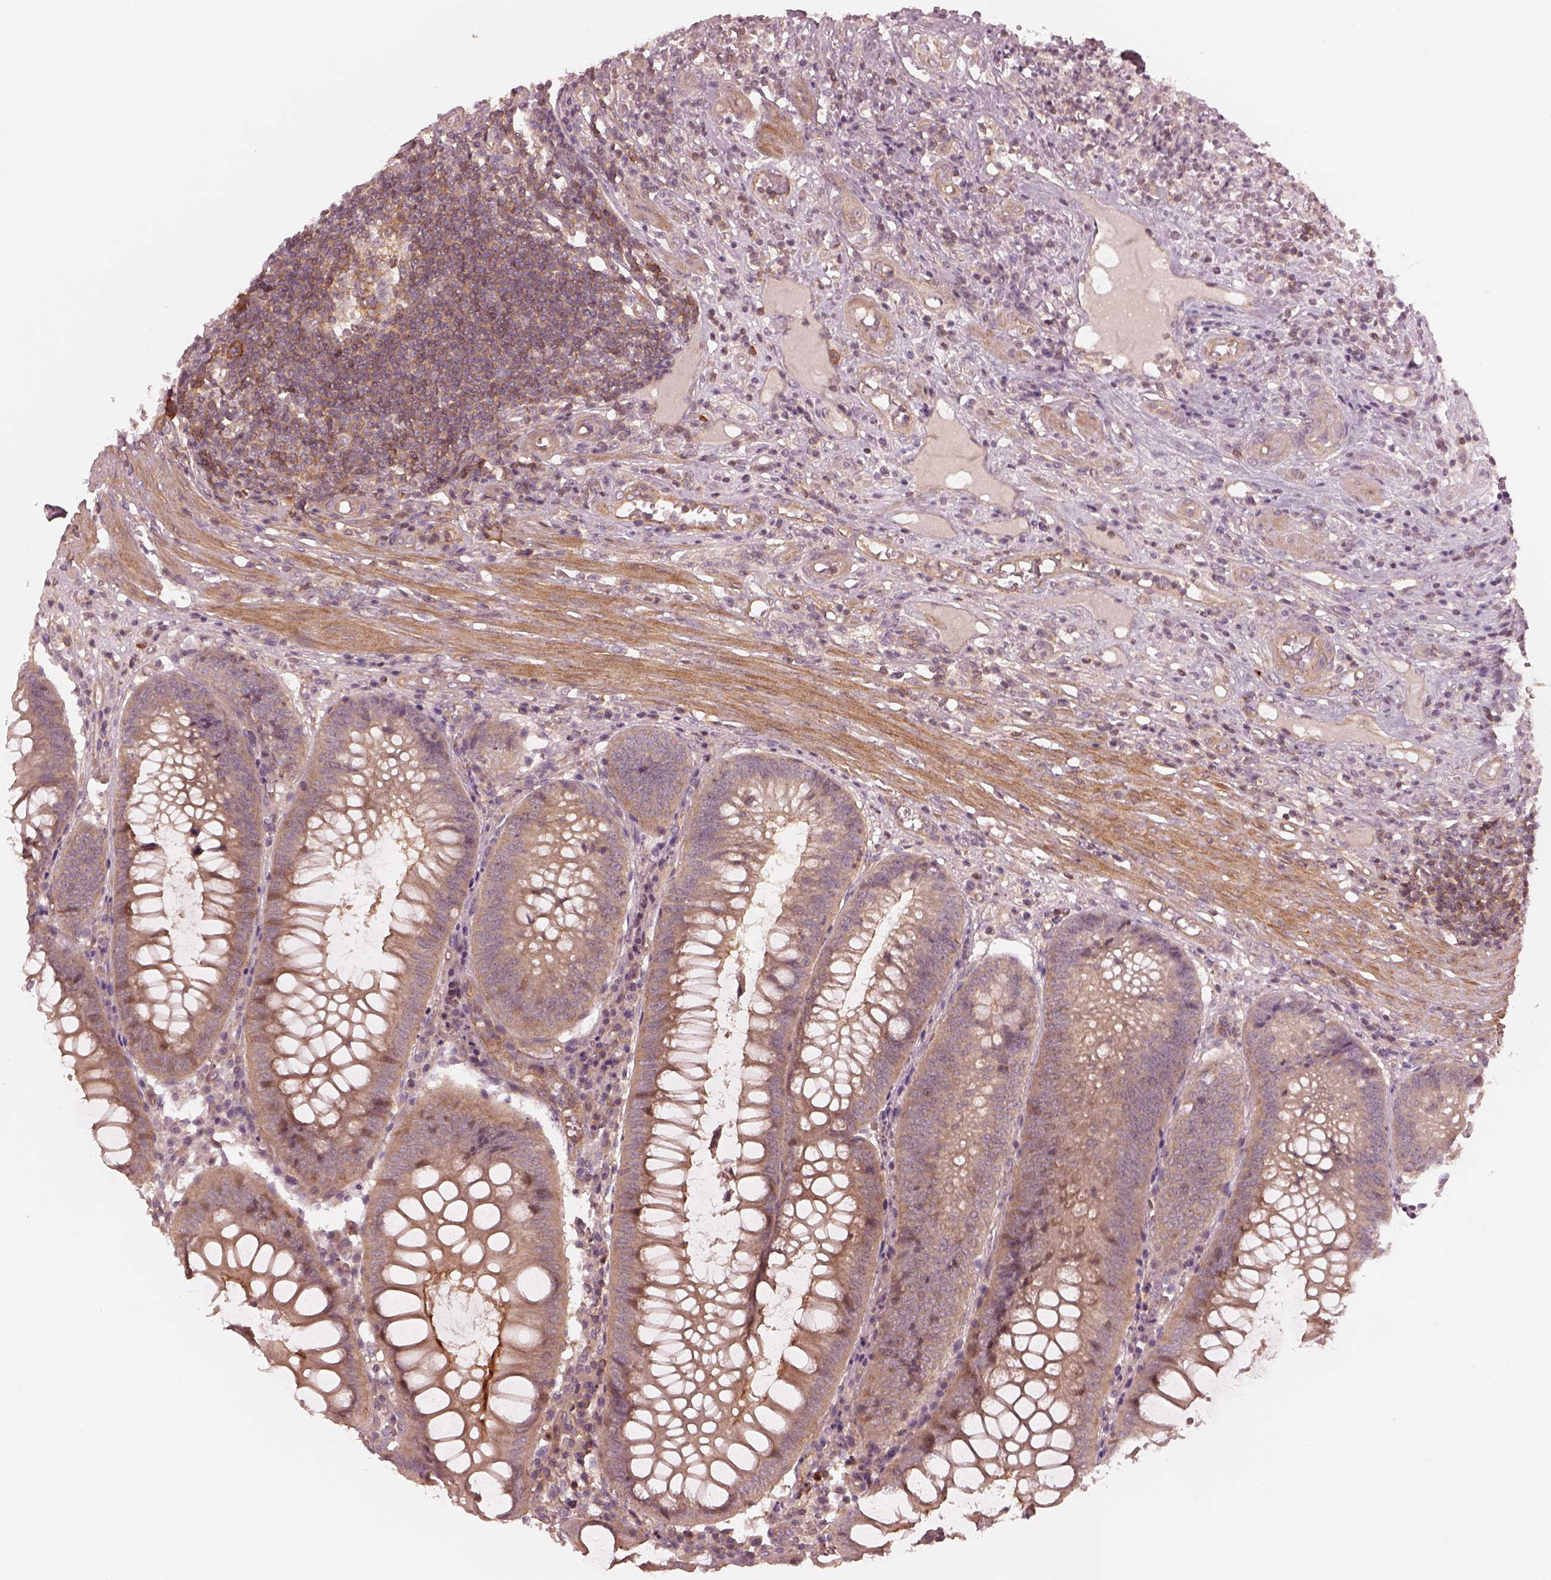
{"staining": {"intensity": "moderate", "quantity": ">75%", "location": "cytoplasmic/membranous"}, "tissue": "appendix", "cell_type": "Glandular cells", "image_type": "normal", "snomed": [{"axis": "morphology", "description": "Normal tissue, NOS"}, {"axis": "morphology", "description": "Inflammation, NOS"}, {"axis": "topography", "description": "Appendix"}], "caption": "High-magnification brightfield microscopy of unremarkable appendix stained with DAB (3,3'-diaminobenzidine) (brown) and counterstained with hematoxylin (blue). glandular cells exhibit moderate cytoplasmic/membranous staining is appreciated in approximately>75% of cells. (DAB (3,3'-diaminobenzidine) IHC with brightfield microscopy, high magnification).", "gene": "FAM107B", "patient": {"sex": "male", "age": 16}}